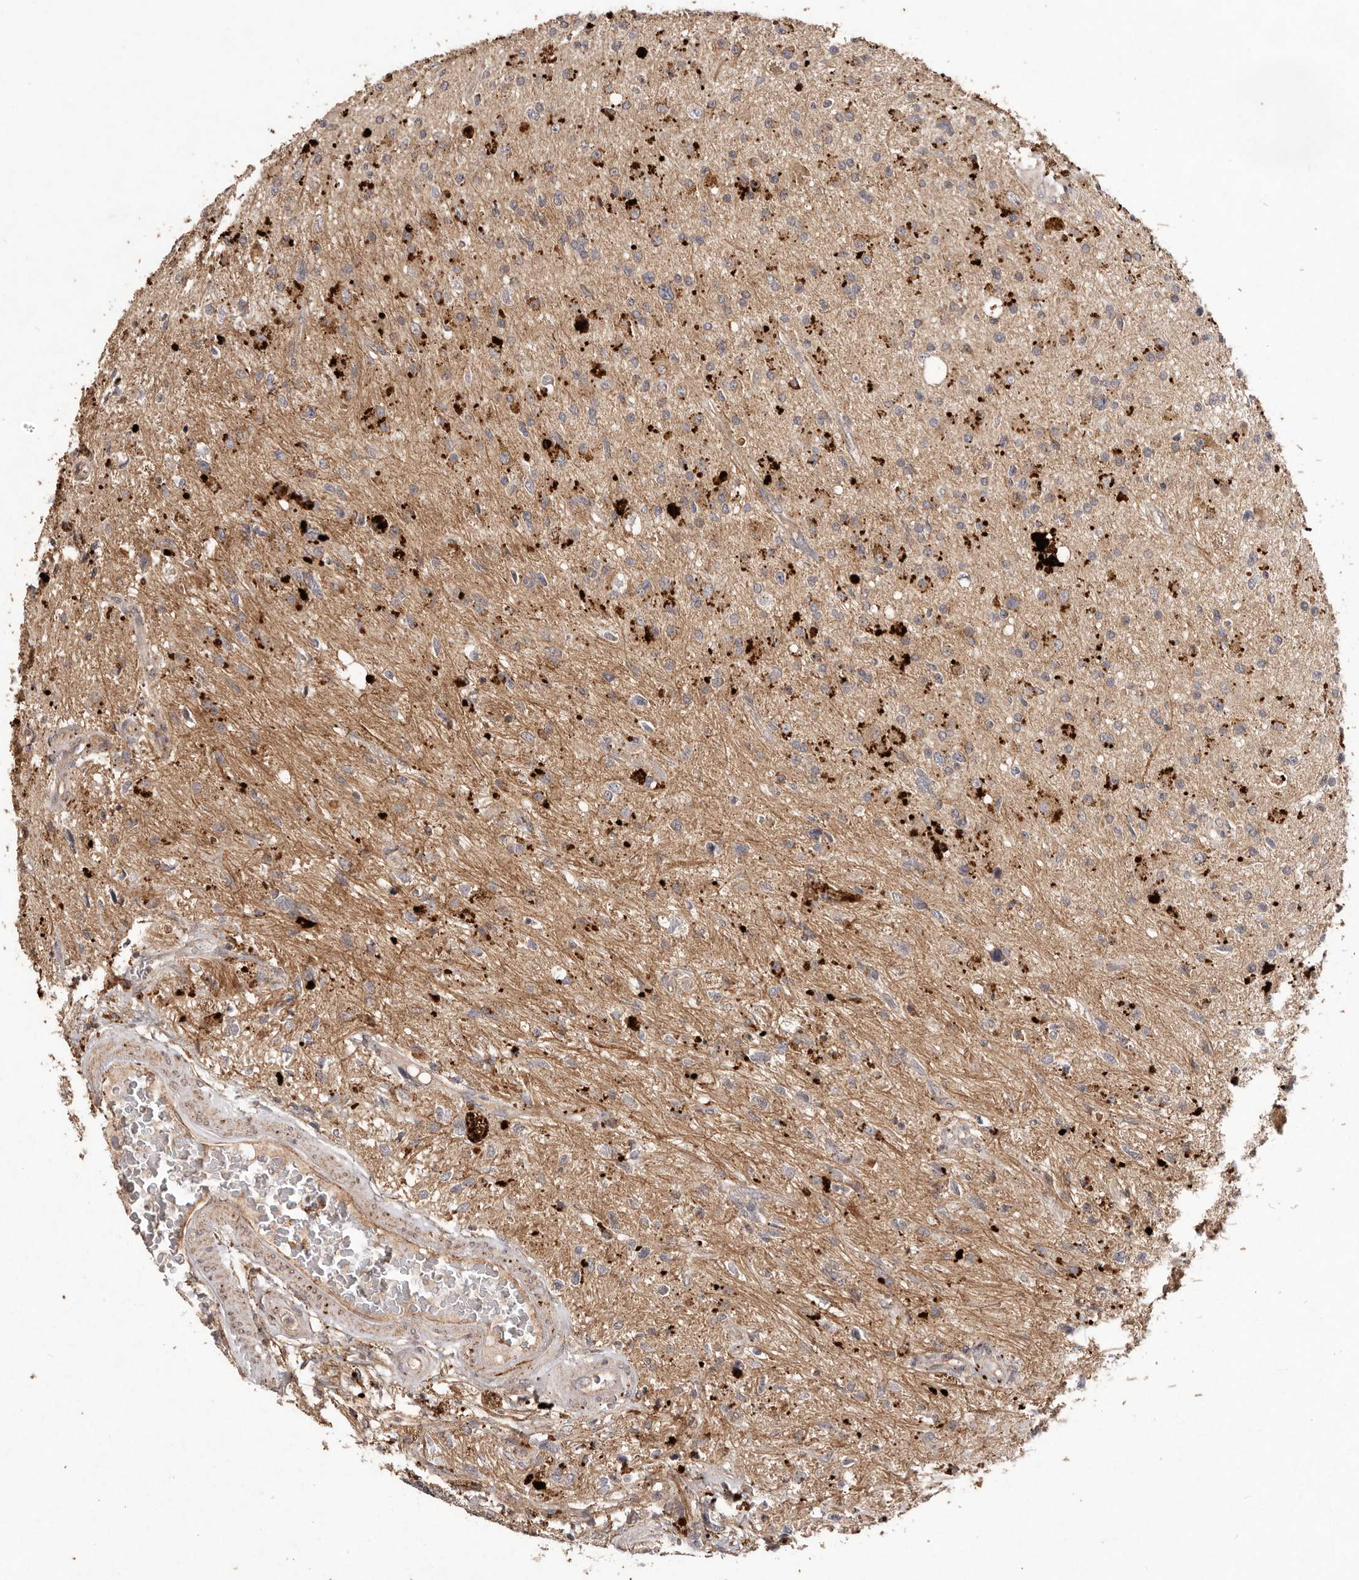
{"staining": {"intensity": "weak", "quantity": ">75%", "location": "cytoplasmic/membranous"}, "tissue": "glioma", "cell_type": "Tumor cells", "image_type": "cancer", "snomed": [{"axis": "morphology", "description": "Glioma, malignant, High grade"}, {"axis": "topography", "description": "Brain"}], "caption": "A histopathology image of human malignant glioma (high-grade) stained for a protein demonstrates weak cytoplasmic/membranous brown staining in tumor cells.", "gene": "PLOD2", "patient": {"sex": "male", "age": 33}}